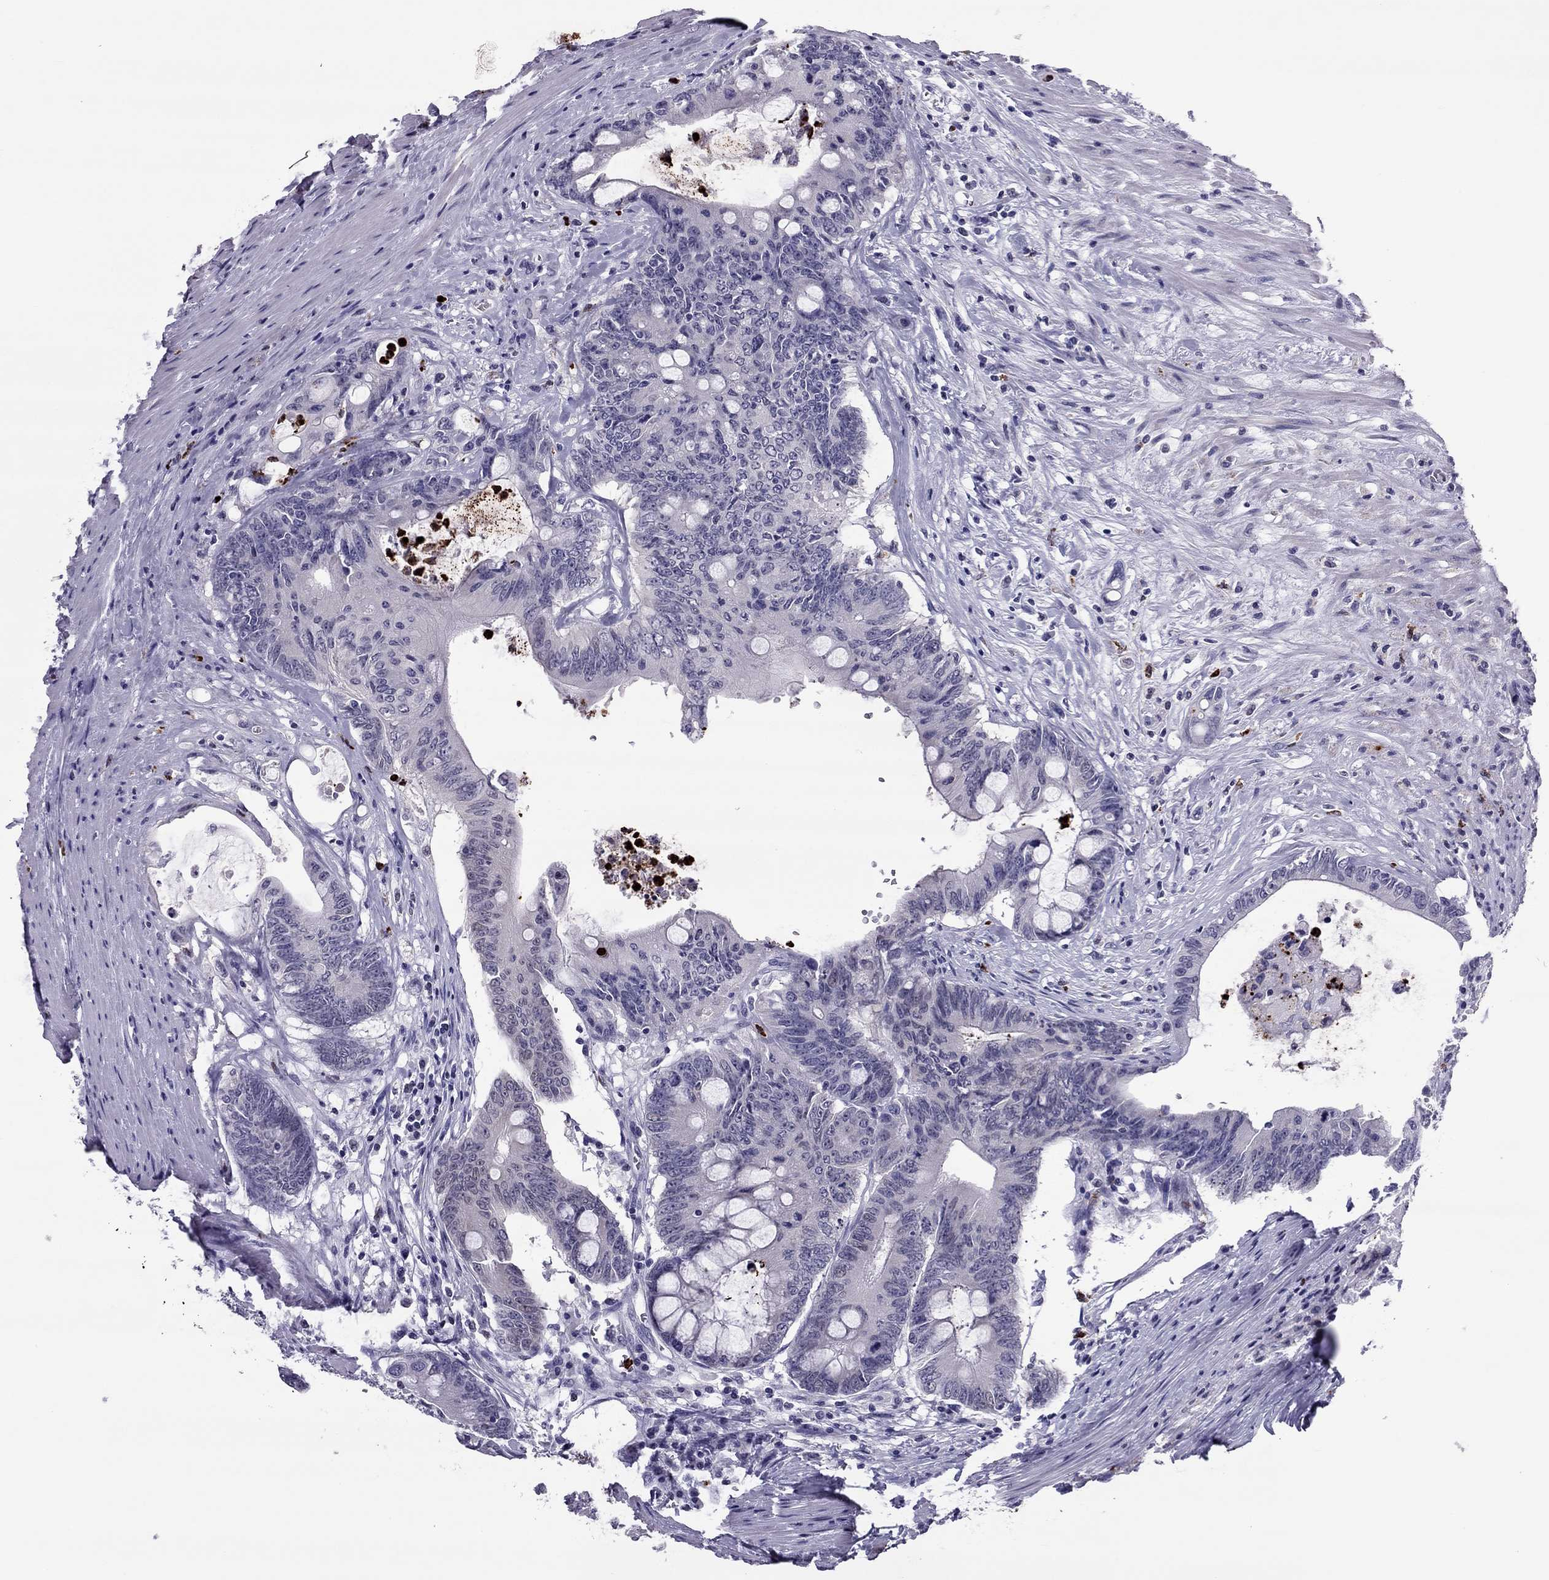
{"staining": {"intensity": "negative", "quantity": "none", "location": "none"}, "tissue": "colorectal cancer", "cell_type": "Tumor cells", "image_type": "cancer", "snomed": [{"axis": "morphology", "description": "Adenocarcinoma, NOS"}, {"axis": "topography", "description": "Rectum"}], "caption": "Tumor cells are negative for brown protein staining in colorectal adenocarcinoma.", "gene": "CCL27", "patient": {"sex": "male", "age": 59}}